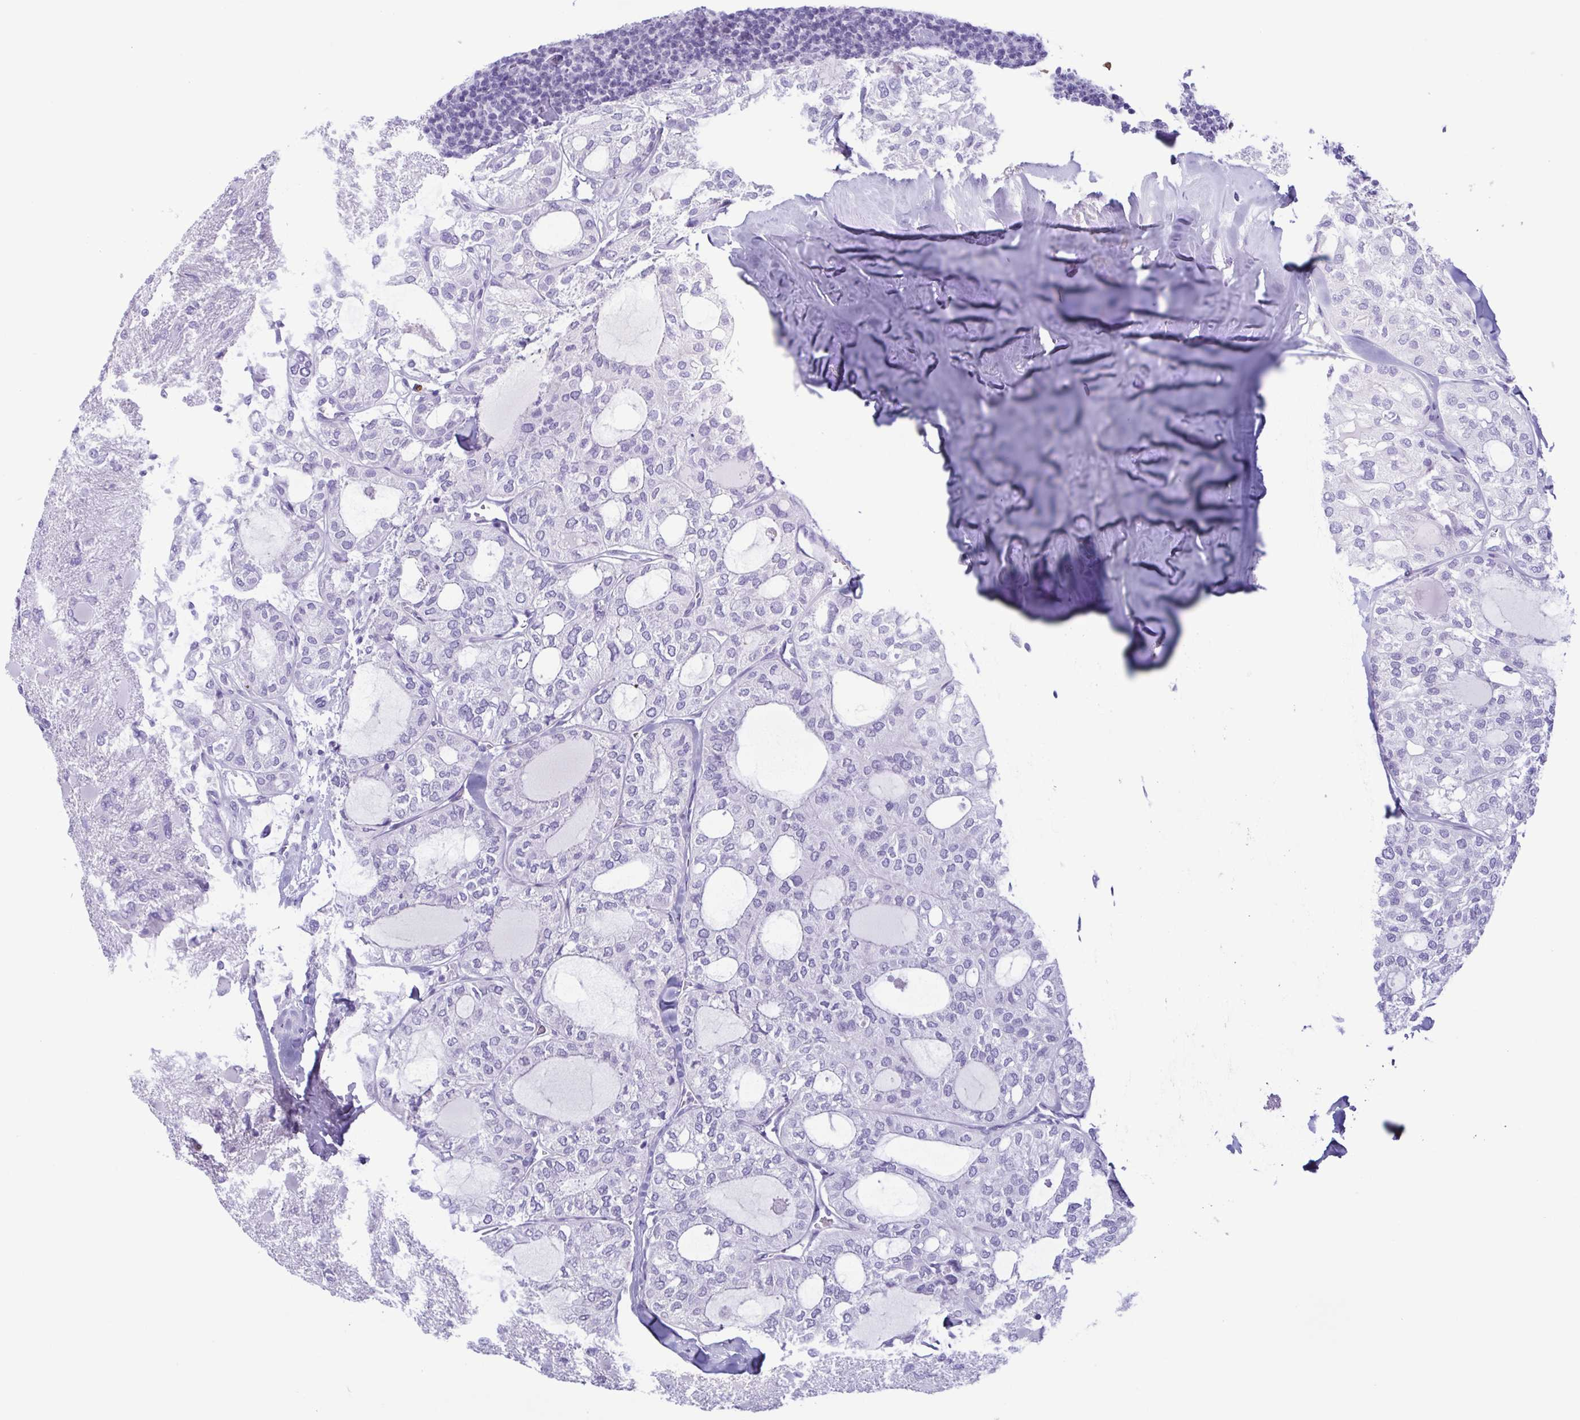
{"staining": {"intensity": "negative", "quantity": "none", "location": "none"}, "tissue": "thyroid cancer", "cell_type": "Tumor cells", "image_type": "cancer", "snomed": [{"axis": "morphology", "description": "Follicular adenoma carcinoma, NOS"}, {"axis": "topography", "description": "Thyroid gland"}], "caption": "Immunohistochemistry (IHC) micrograph of human follicular adenoma carcinoma (thyroid) stained for a protein (brown), which shows no expression in tumor cells.", "gene": "LTF", "patient": {"sex": "male", "age": 75}}